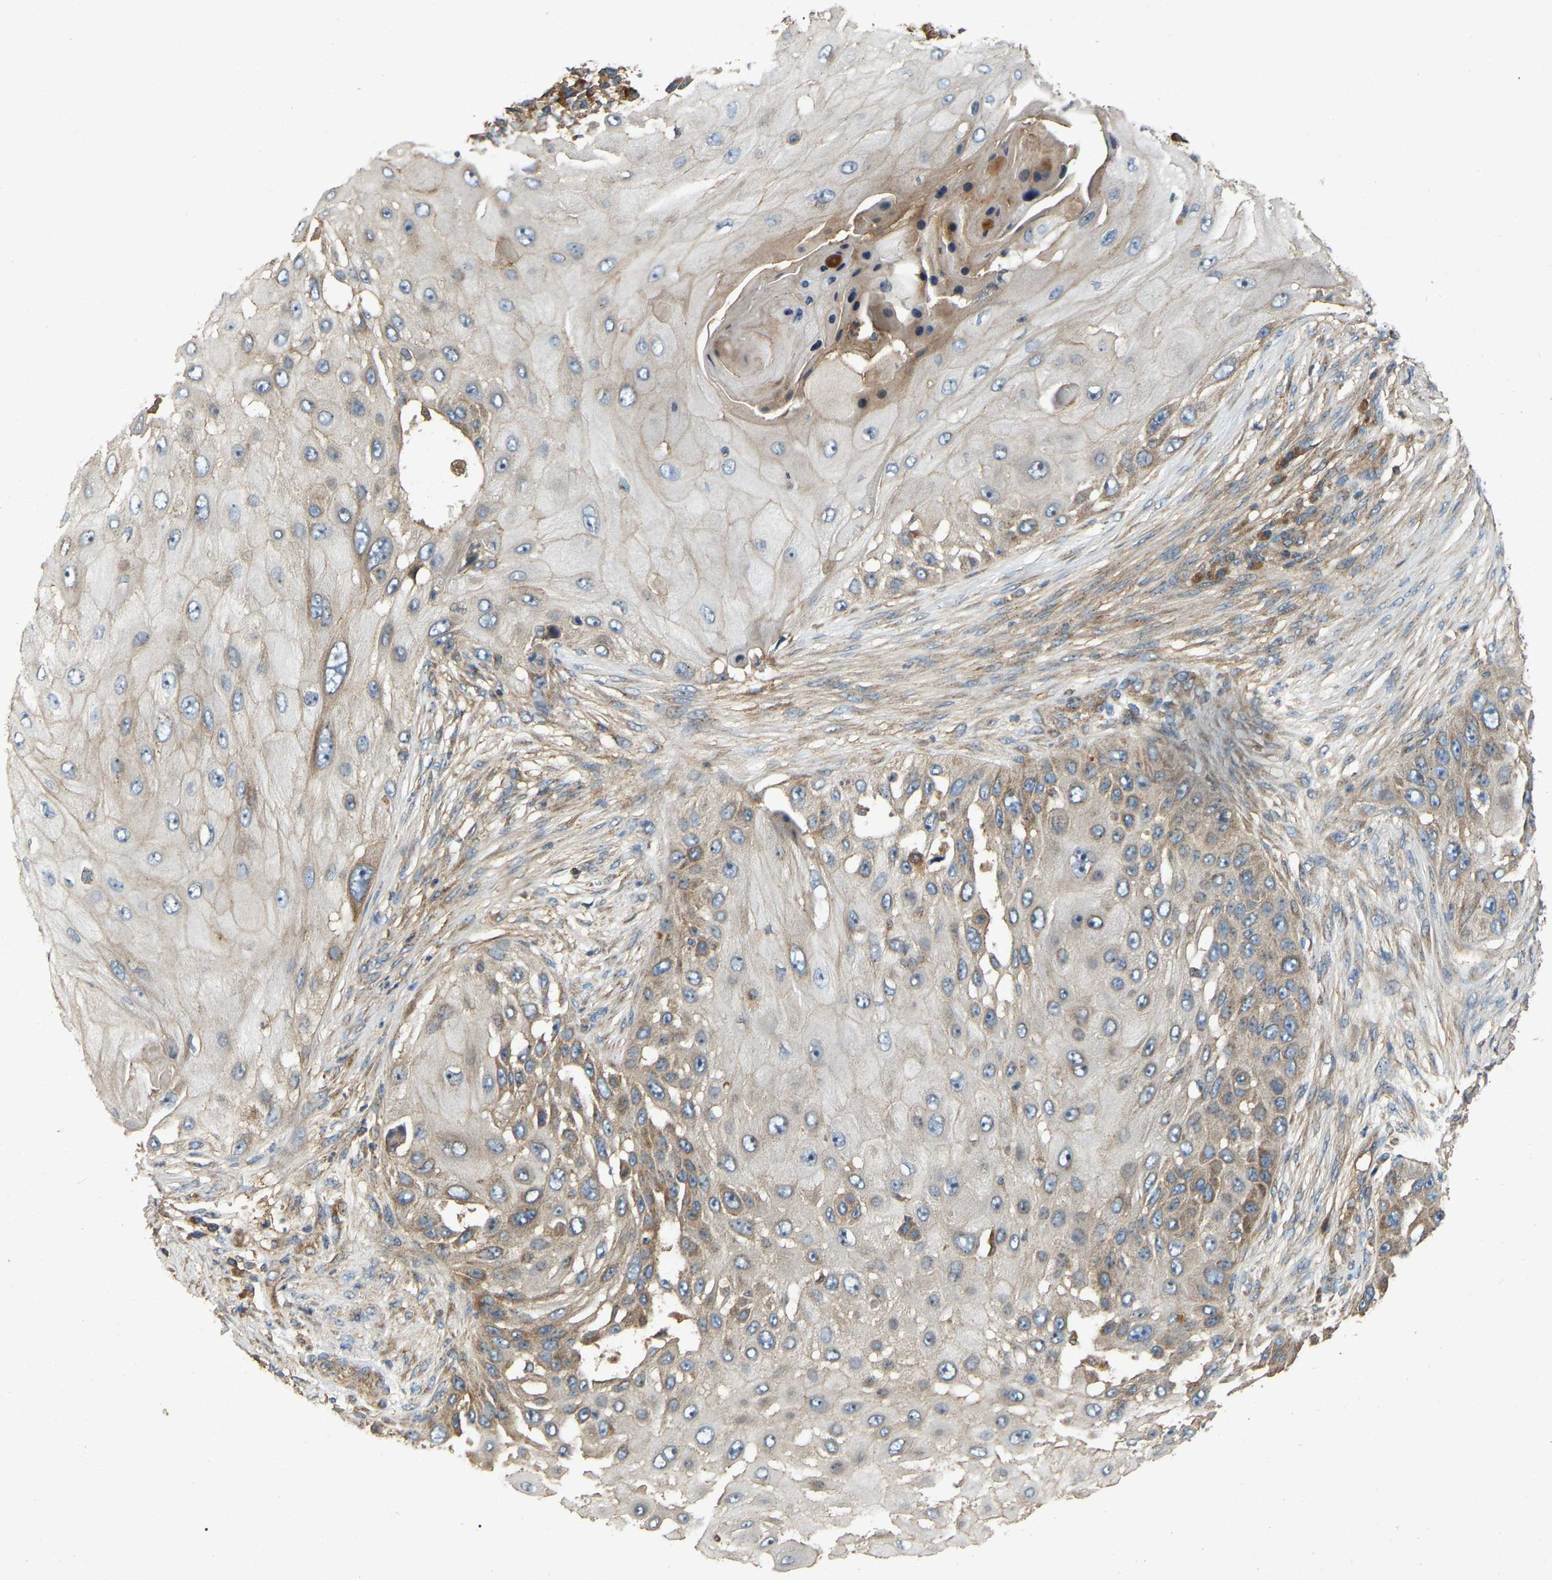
{"staining": {"intensity": "moderate", "quantity": "<25%", "location": "cytoplasmic/membranous"}, "tissue": "skin cancer", "cell_type": "Tumor cells", "image_type": "cancer", "snomed": [{"axis": "morphology", "description": "Squamous cell carcinoma, NOS"}, {"axis": "topography", "description": "Skin"}], "caption": "Immunohistochemical staining of human squamous cell carcinoma (skin) exhibits moderate cytoplasmic/membranous protein expression in approximately <25% of tumor cells.", "gene": "SAMD9L", "patient": {"sex": "female", "age": 44}}